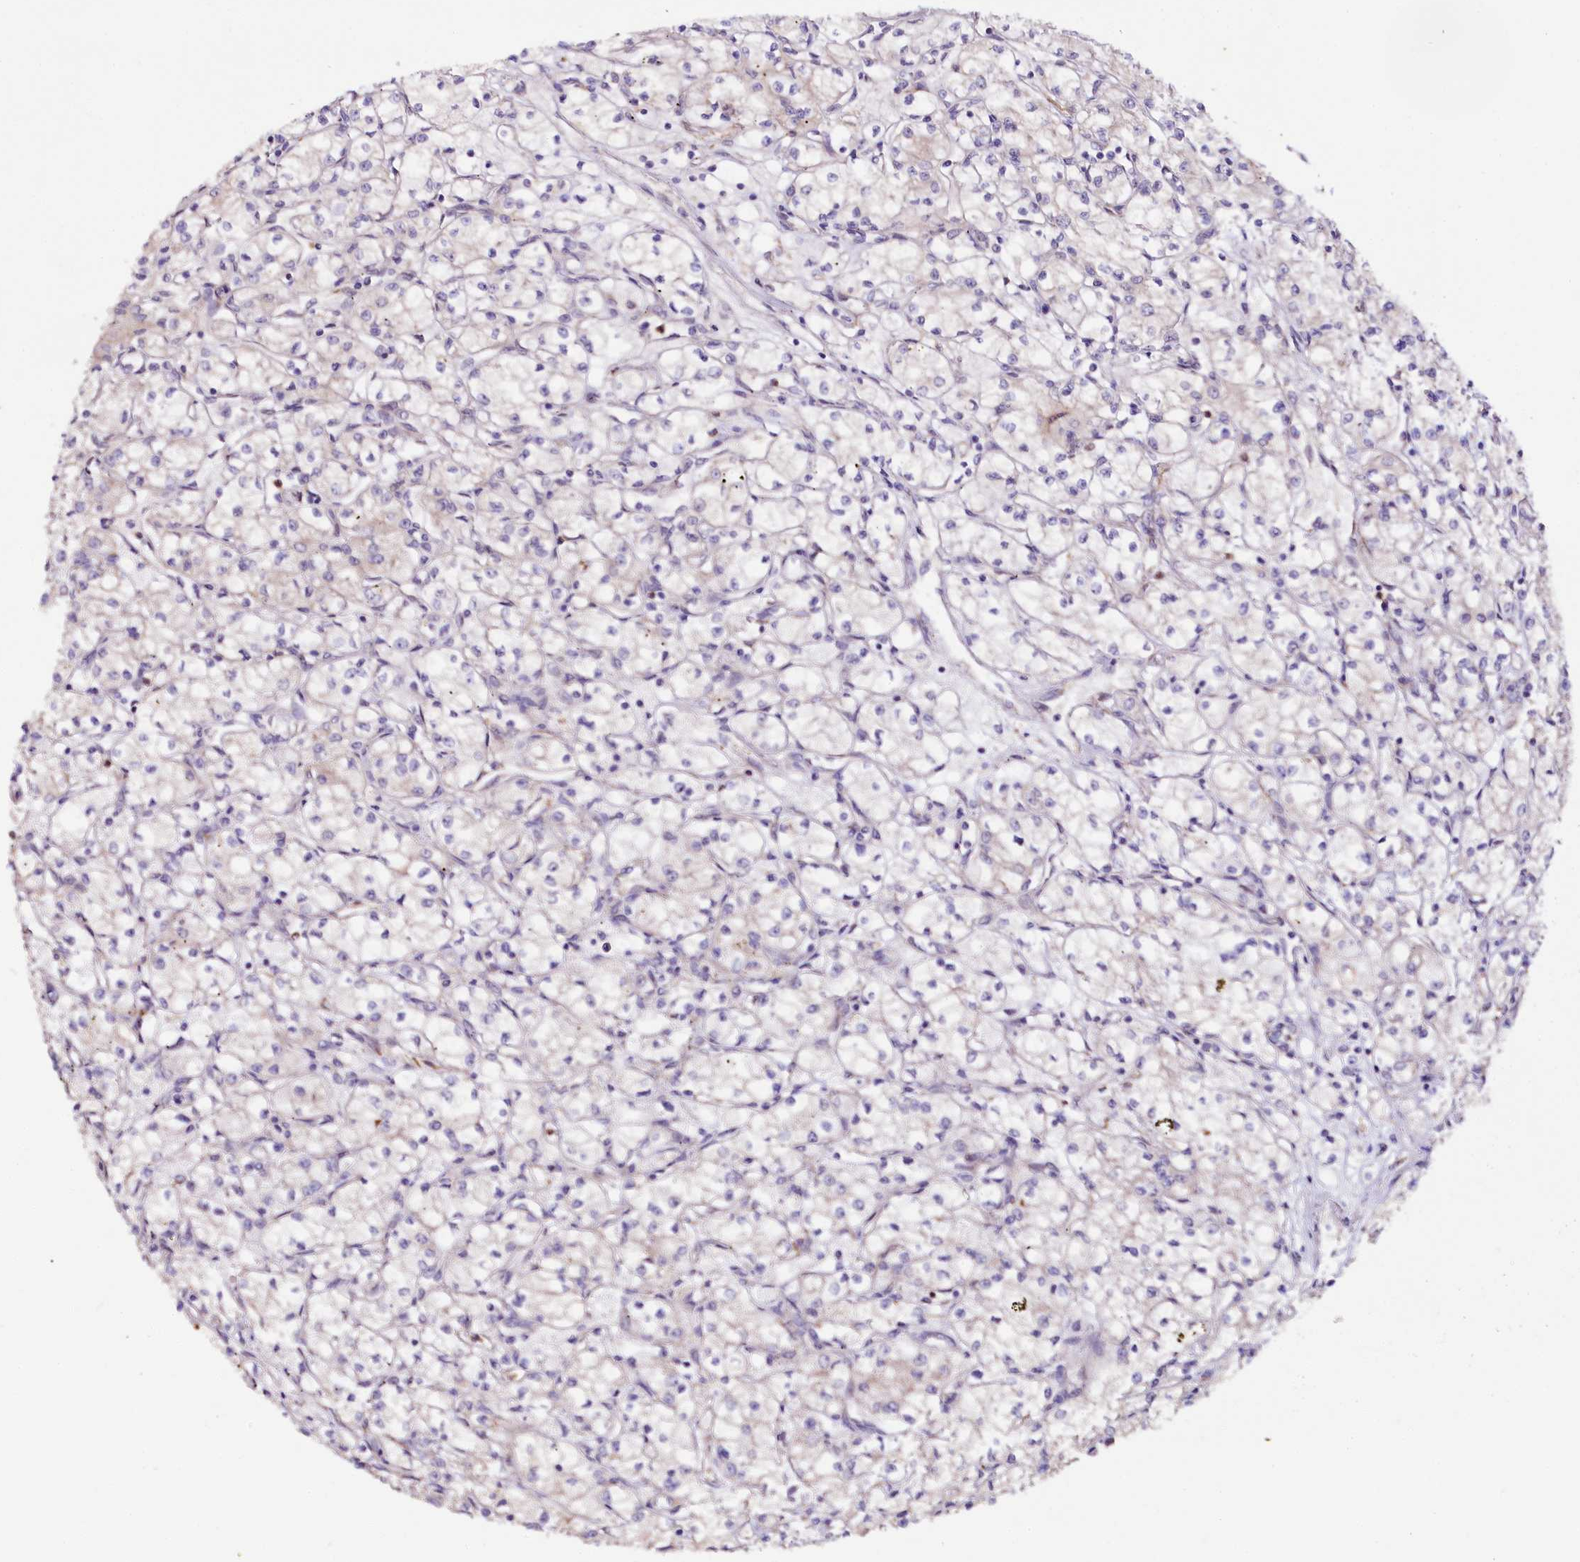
{"staining": {"intensity": "negative", "quantity": "none", "location": "none"}, "tissue": "renal cancer", "cell_type": "Tumor cells", "image_type": "cancer", "snomed": [{"axis": "morphology", "description": "Adenocarcinoma, NOS"}, {"axis": "topography", "description": "Kidney"}], "caption": "Tumor cells show no significant protein positivity in renal cancer (adenocarcinoma).", "gene": "TTC12", "patient": {"sex": "male", "age": 59}}